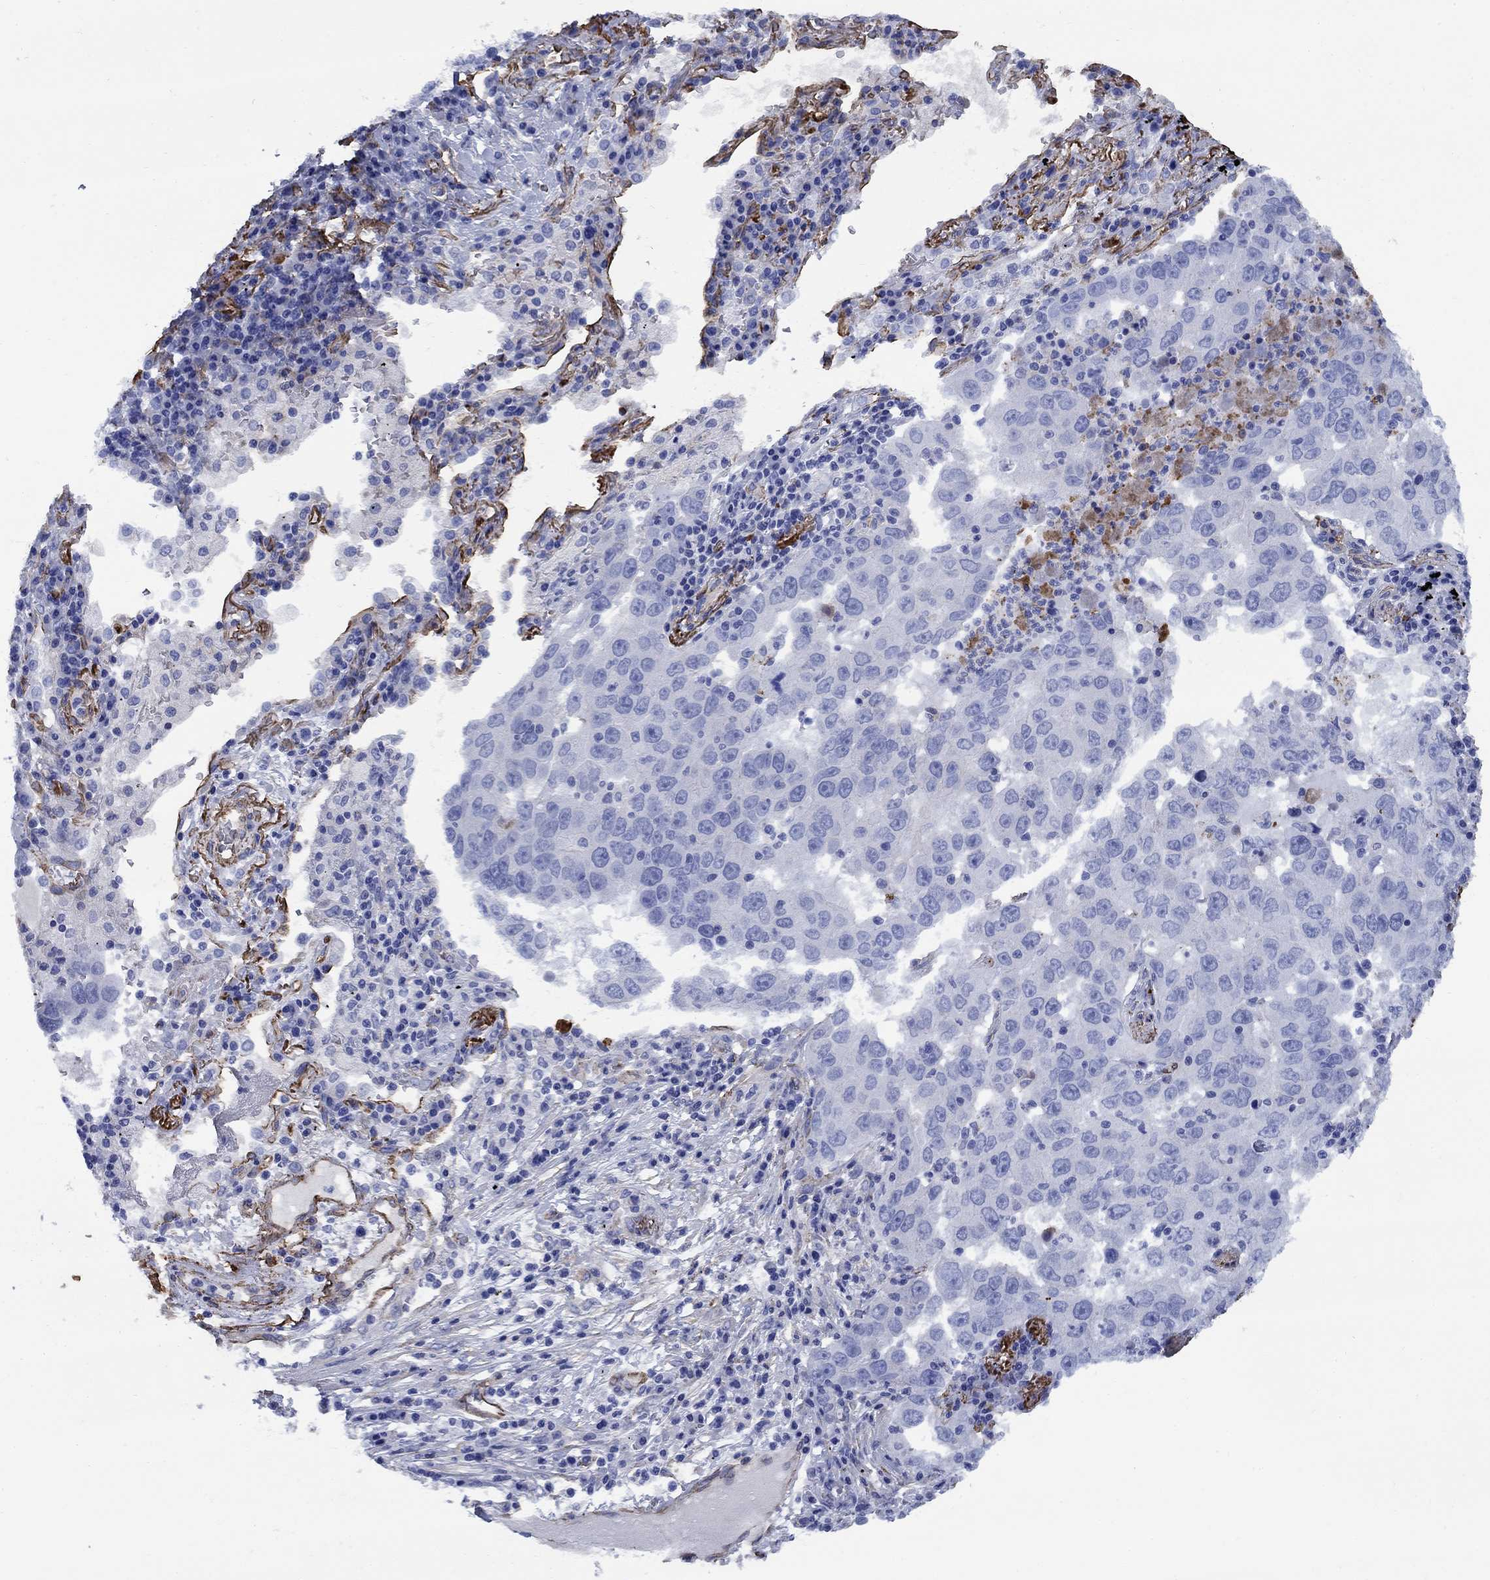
{"staining": {"intensity": "negative", "quantity": "none", "location": "none"}, "tissue": "lung cancer", "cell_type": "Tumor cells", "image_type": "cancer", "snomed": [{"axis": "morphology", "description": "Adenocarcinoma, NOS"}, {"axis": "topography", "description": "Lung"}], "caption": "Lung cancer (adenocarcinoma) stained for a protein using immunohistochemistry demonstrates no staining tumor cells.", "gene": "VTN", "patient": {"sex": "male", "age": 73}}